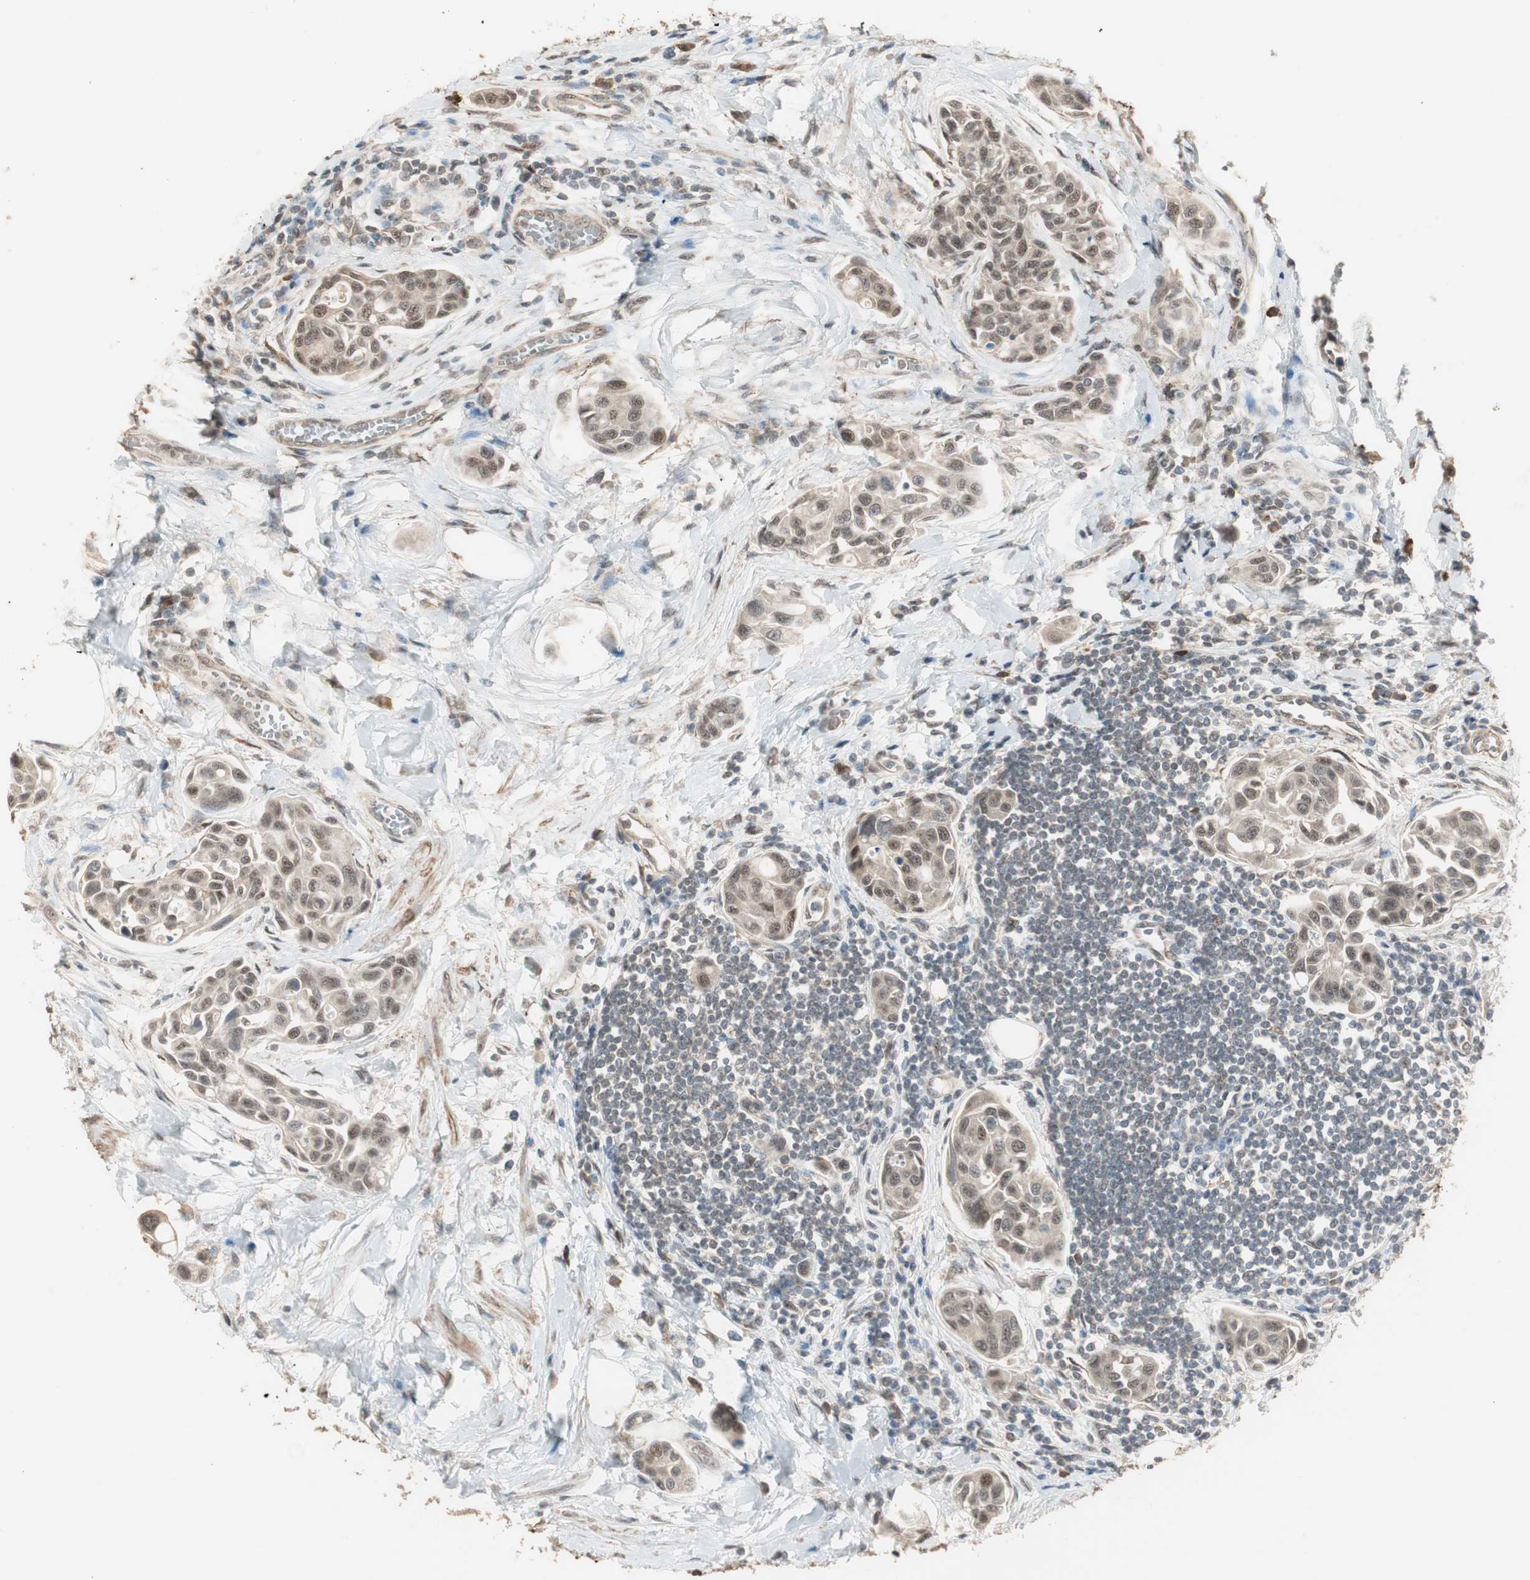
{"staining": {"intensity": "weak", "quantity": ">75%", "location": "cytoplasmic/membranous,nuclear"}, "tissue": "urothelial cancer", "cell_type": "Tumor cells", "image_type": "cancer", "snomed": [{"axis": "morphology", "description": "Urothelial carcinoma, High grade"}, {"axis": "topography", "description": "Urinary bladder"}], "caption": "High-magnification brightfield microscopy of urothelial cancer stained with DAB (3,3'-diaminobenzidine) (brown) and counterstained with hematoxylin (blue). tumor cells exhibit weak cytoplasmic/membranous and nuclear positivity is seen in approximately>75% of cells.", "gene": "ZSCAN31", "patient": {"sex": "male", "age": 78}}